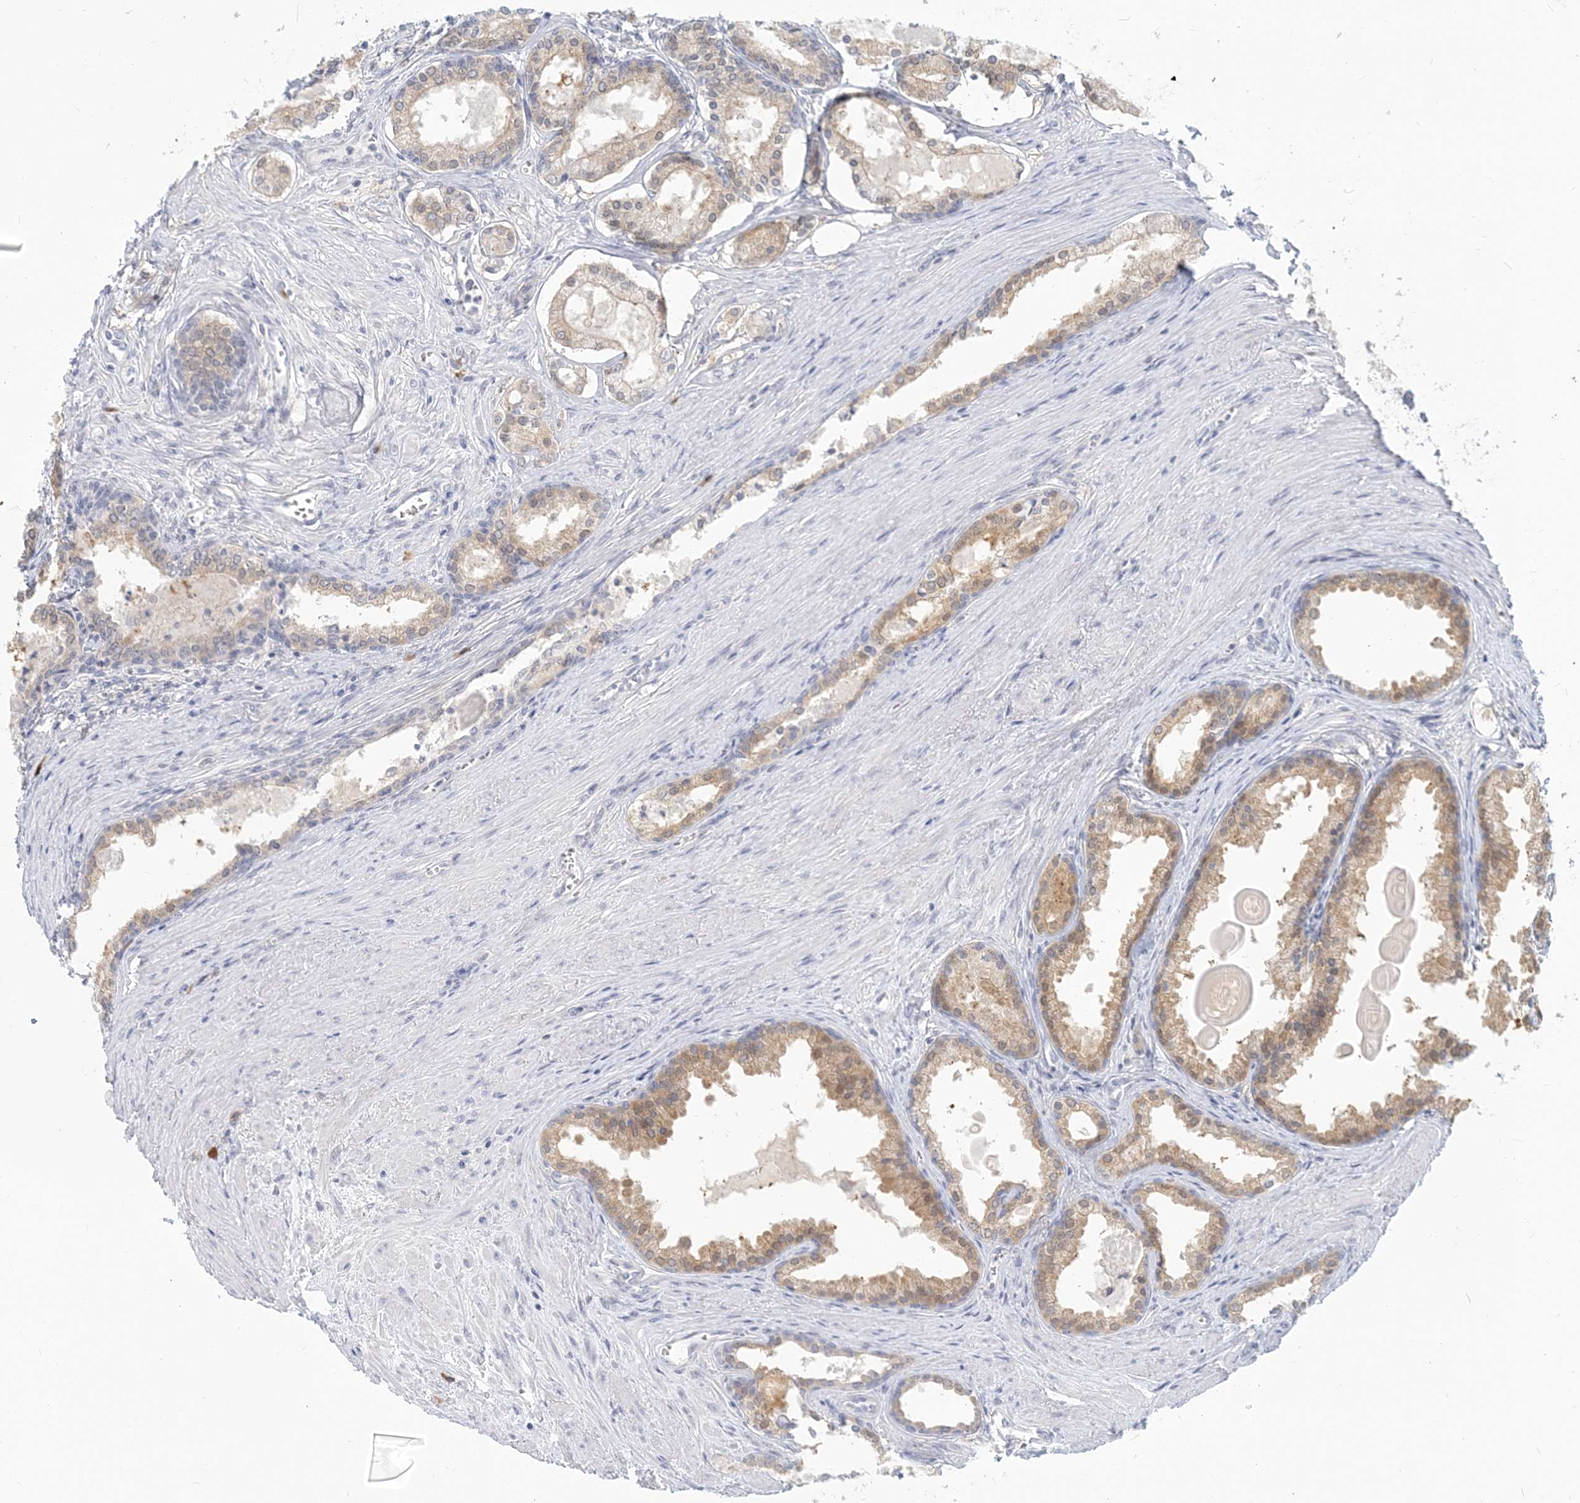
{"staining": {"intensity": "weak", "quantity": "25%-75%", "location": "cytoplasmic/membranous"}, "tissue": "prostate cancer", "cell_type": "Tumor cells", "image_type": "cancer", "snomed": [{"axis": "morphology", "description": "Adenocarcinoma, High grade"}, {"axis": "topography", "description": "Prostate"}], "caption": "Human prostate cancer stained for a protein (brown) reveals weak cytoplasmic/membranous positive staining in about 25%-75% of tumor cells.", "gene": "GMPPA", "patient": {"sex": "male", "age": 68}}